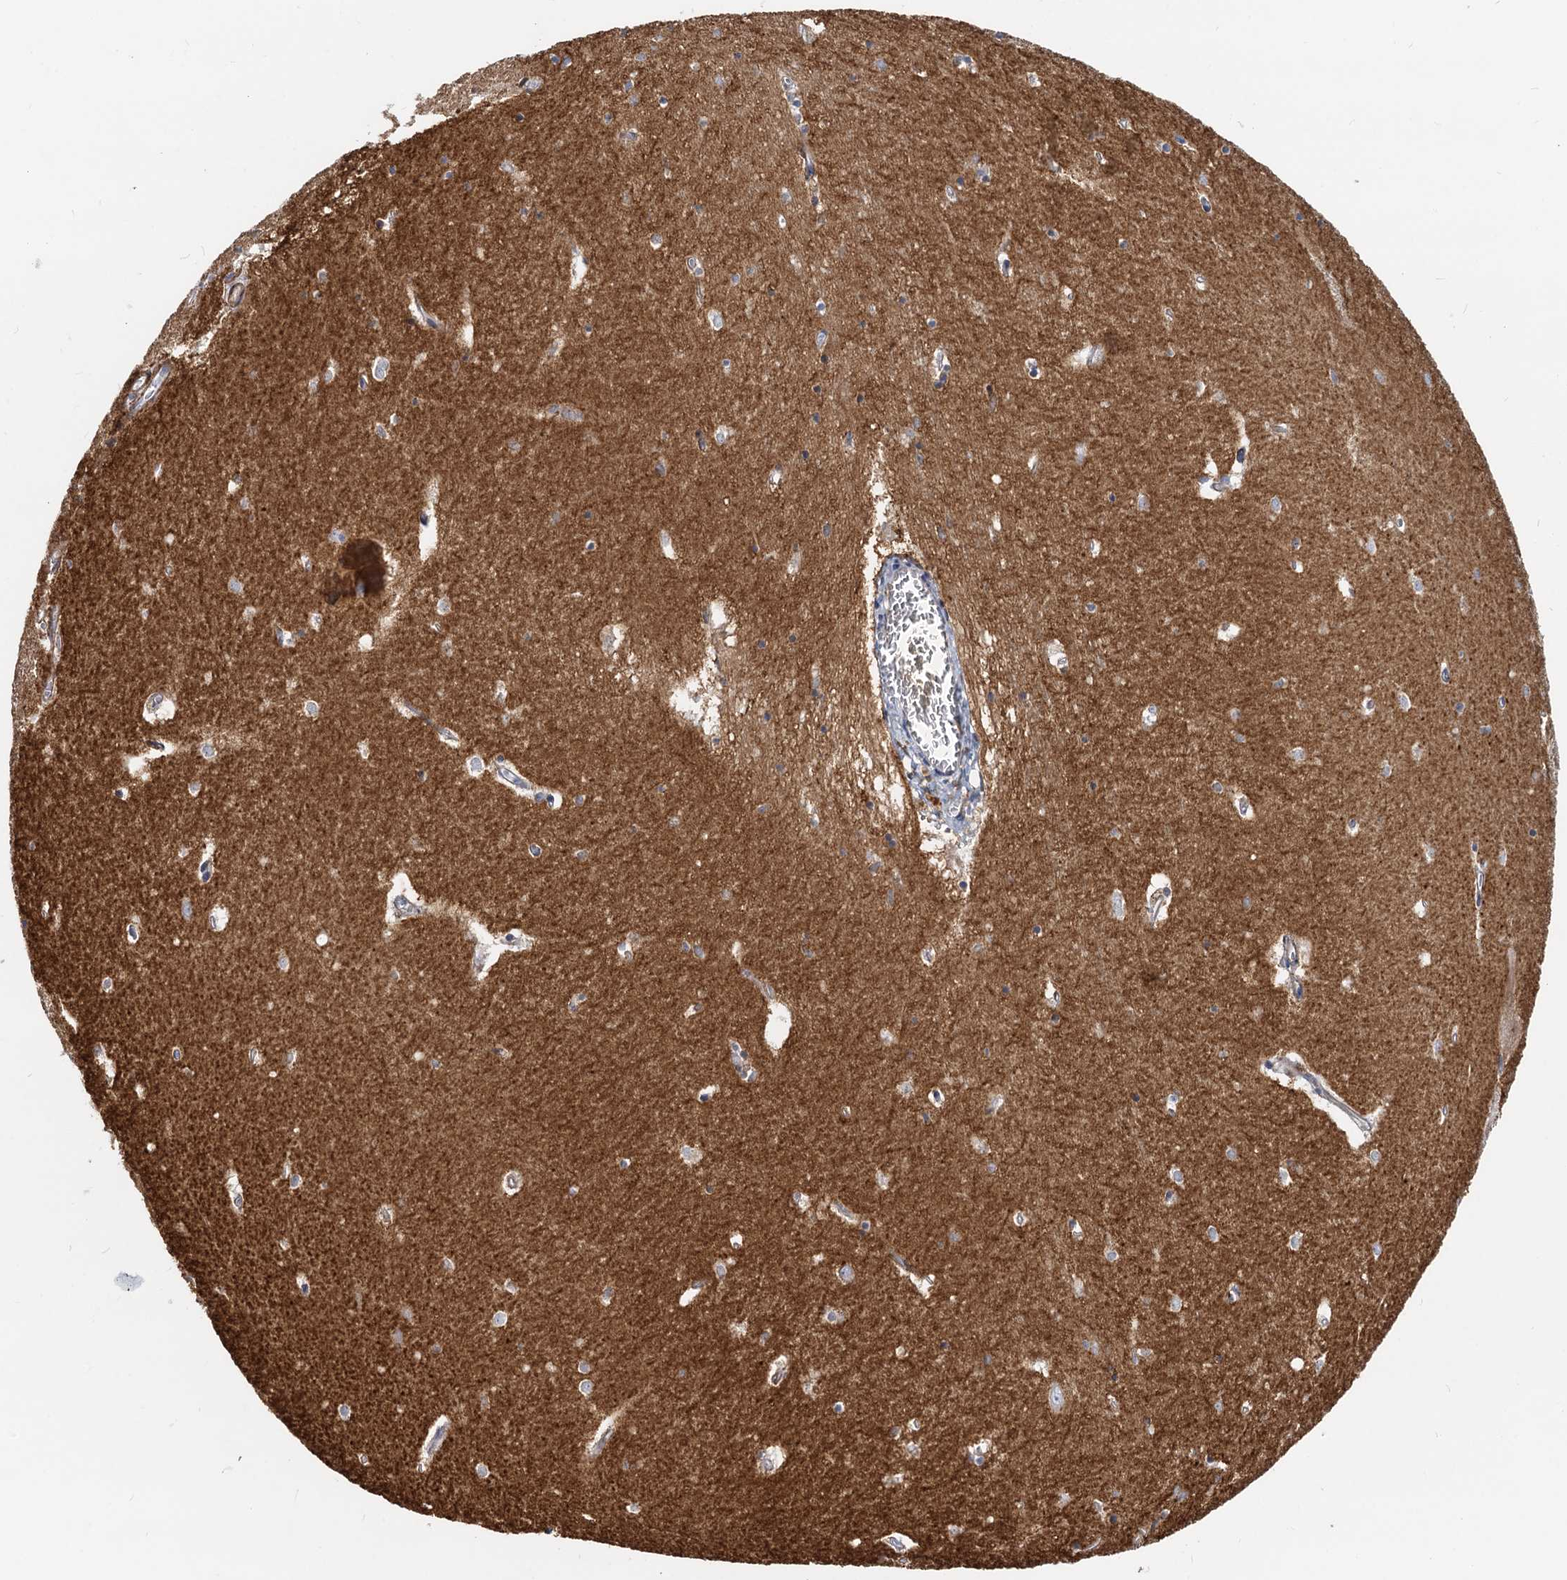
{"staining": {"intensity": "weak", "quantity": "<25%", "location": "cytoplasmic/membranous"}, "tissue": "hippocampus", "cell_type": "Glial cells", "image_type": "normal", "snomed": [{"axis": "morphology", "description": "Normal tissue, NOS"}, {"axis": "topography", "description": "Hippocampus"}], "caption": "The IHC photomicrograph has no significant staining in glial cells of hippocampus. The staining was performed using DAB to visualize the protein expression in brown, while the nuclei were stained in blue with hematoxylin (Magnification: 20x).", "gene": "LNX2", "patient": {"sex": "female", "age": 64}}